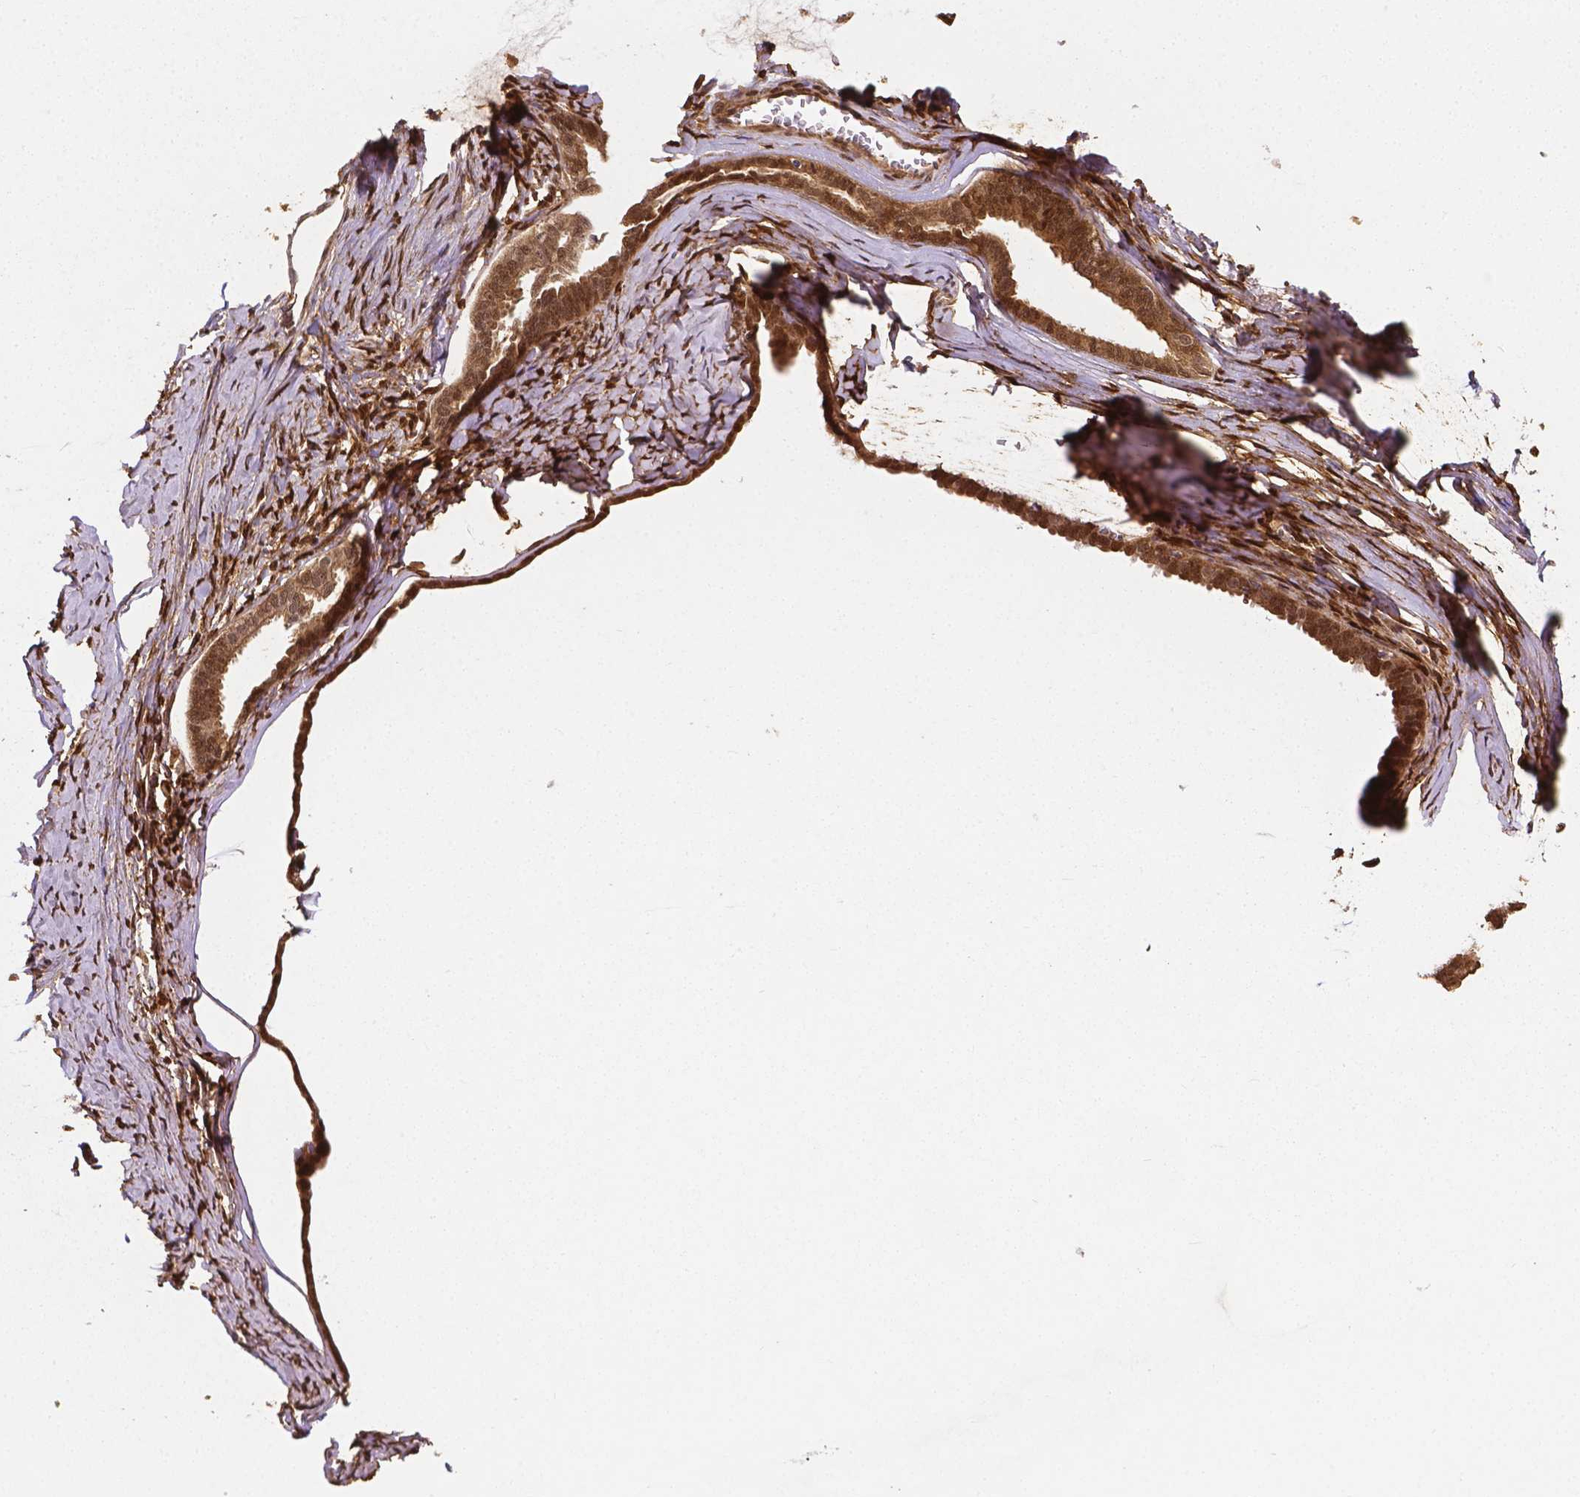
{"staining": {"intensity": "moderate", "quantity": ">75%", "location": "cytoplasmic/membranous,nuclear"}, "tissue": "ovarian cancer", "cell_type": "Tumor cells", "image_type": "cancer", "snomed": [{"axis": "morphology", "description": "Cystadenocarcinoma, serous, NOS"}, {"axis": "topography", "description": "Ovary"}], "caption": "The photomicrograph displays staining of serous cystadenocarcinoma (ovarian), revealing moderate cytoplasmic/membranous and nuclear protein staining (brown color) within tumor cells.", "gene": "YAP1", "patient": {"sex": "female", "age": 71}}